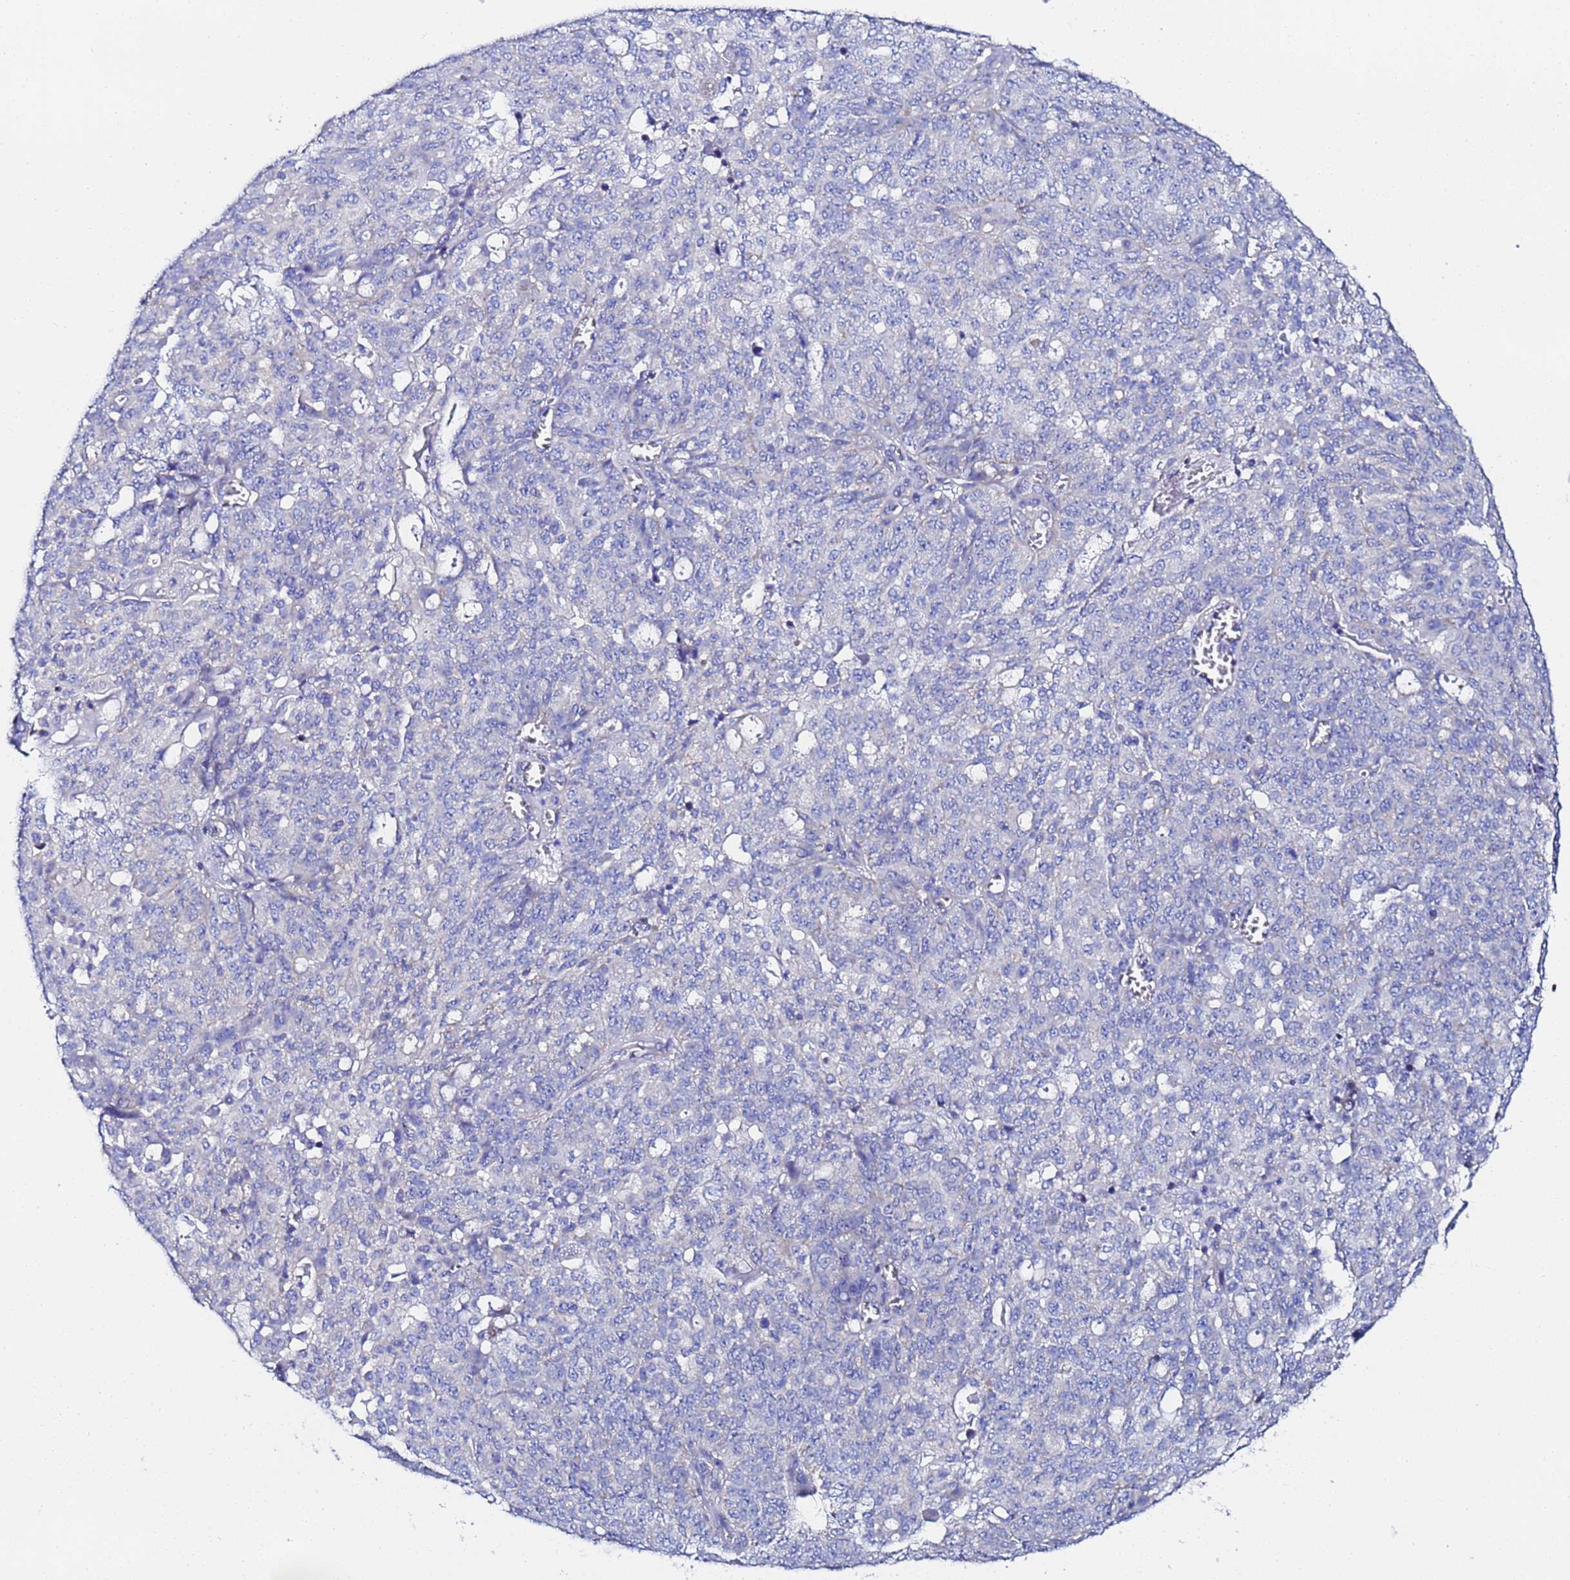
{"staining": {"intensity": "negative", "quantity": "none", "location": "none"}, "tissue": "ovarian cancer", "cell_type": "Tumor cells", "image_type": "cancer", "snomed": [{"axis": "morphology", "description": "Cystadenocarcinoma, serous, NOS"}, {"axis": "topography", "description": "Soft tissue"}, {"axis": "topography", "description": "Ovary"}], "caption": "Serous cystadenocarcinoma (ovarian) was stained to show a protein in brown. There is no significant staining in tumor cells.", "gene": "RAB39B", "patient": {"sex": "female", "age": 57}}